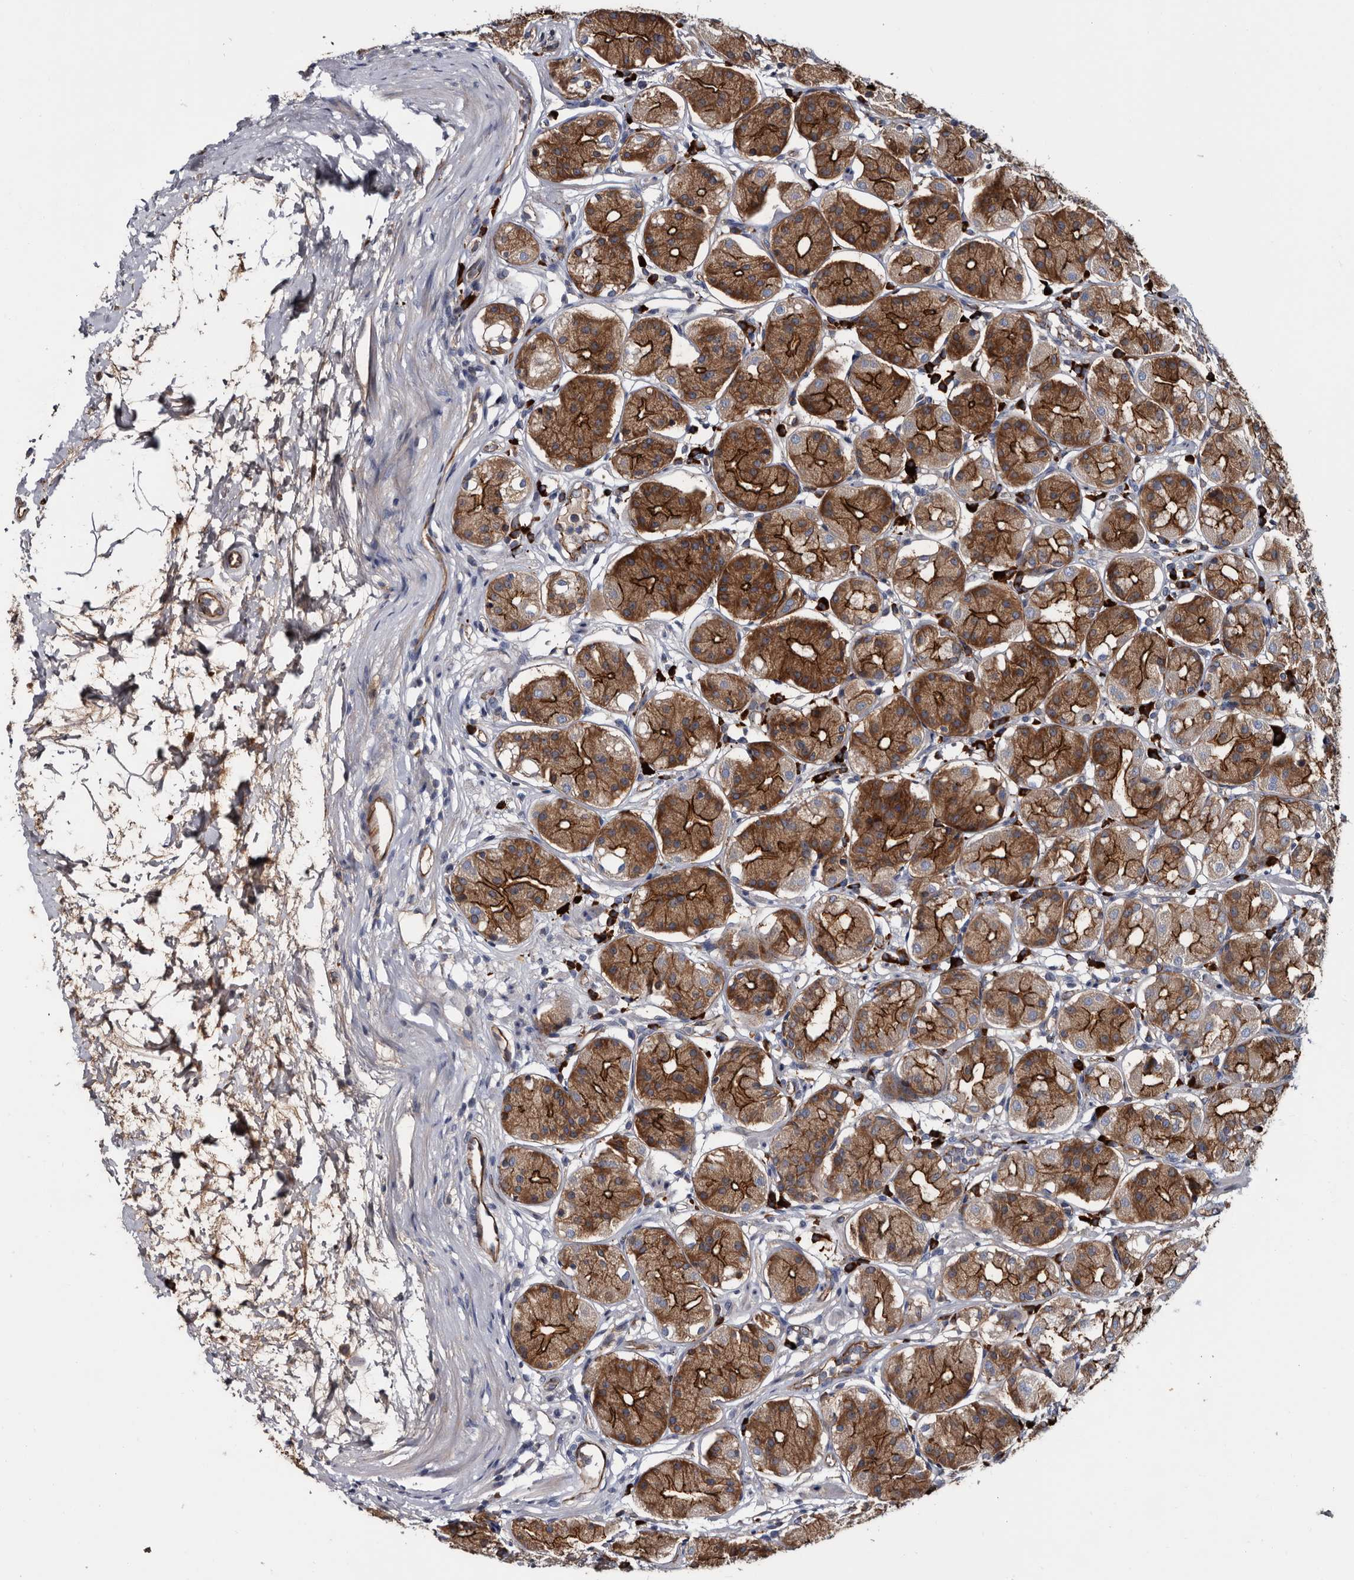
{"staining": {"intensity": "strong", "quantity": ">75%", "location": "cytoplasmic/membranous"}, "tissue": "stomach", "cell_type": "Glandular cells", "image_type": "normal", "snomed": [{"axis": "morphology", "description": "Normal tissue, NOS"}, {"axis": "topography", "description": "Stomach"}, {"axis": "topography", "description": "Stomach, lower"}], "caption": "Immunohistochemistry (IHC) (DAB (3,3'-diaminobenzidine)) staining of unremarkable stomach demonstrates strong cytoplasmic/membranous protein expression in approximately >75% of glandular cells.", "gene": "TSPAN17", "patient": {"sex": "female", "age": 56}}